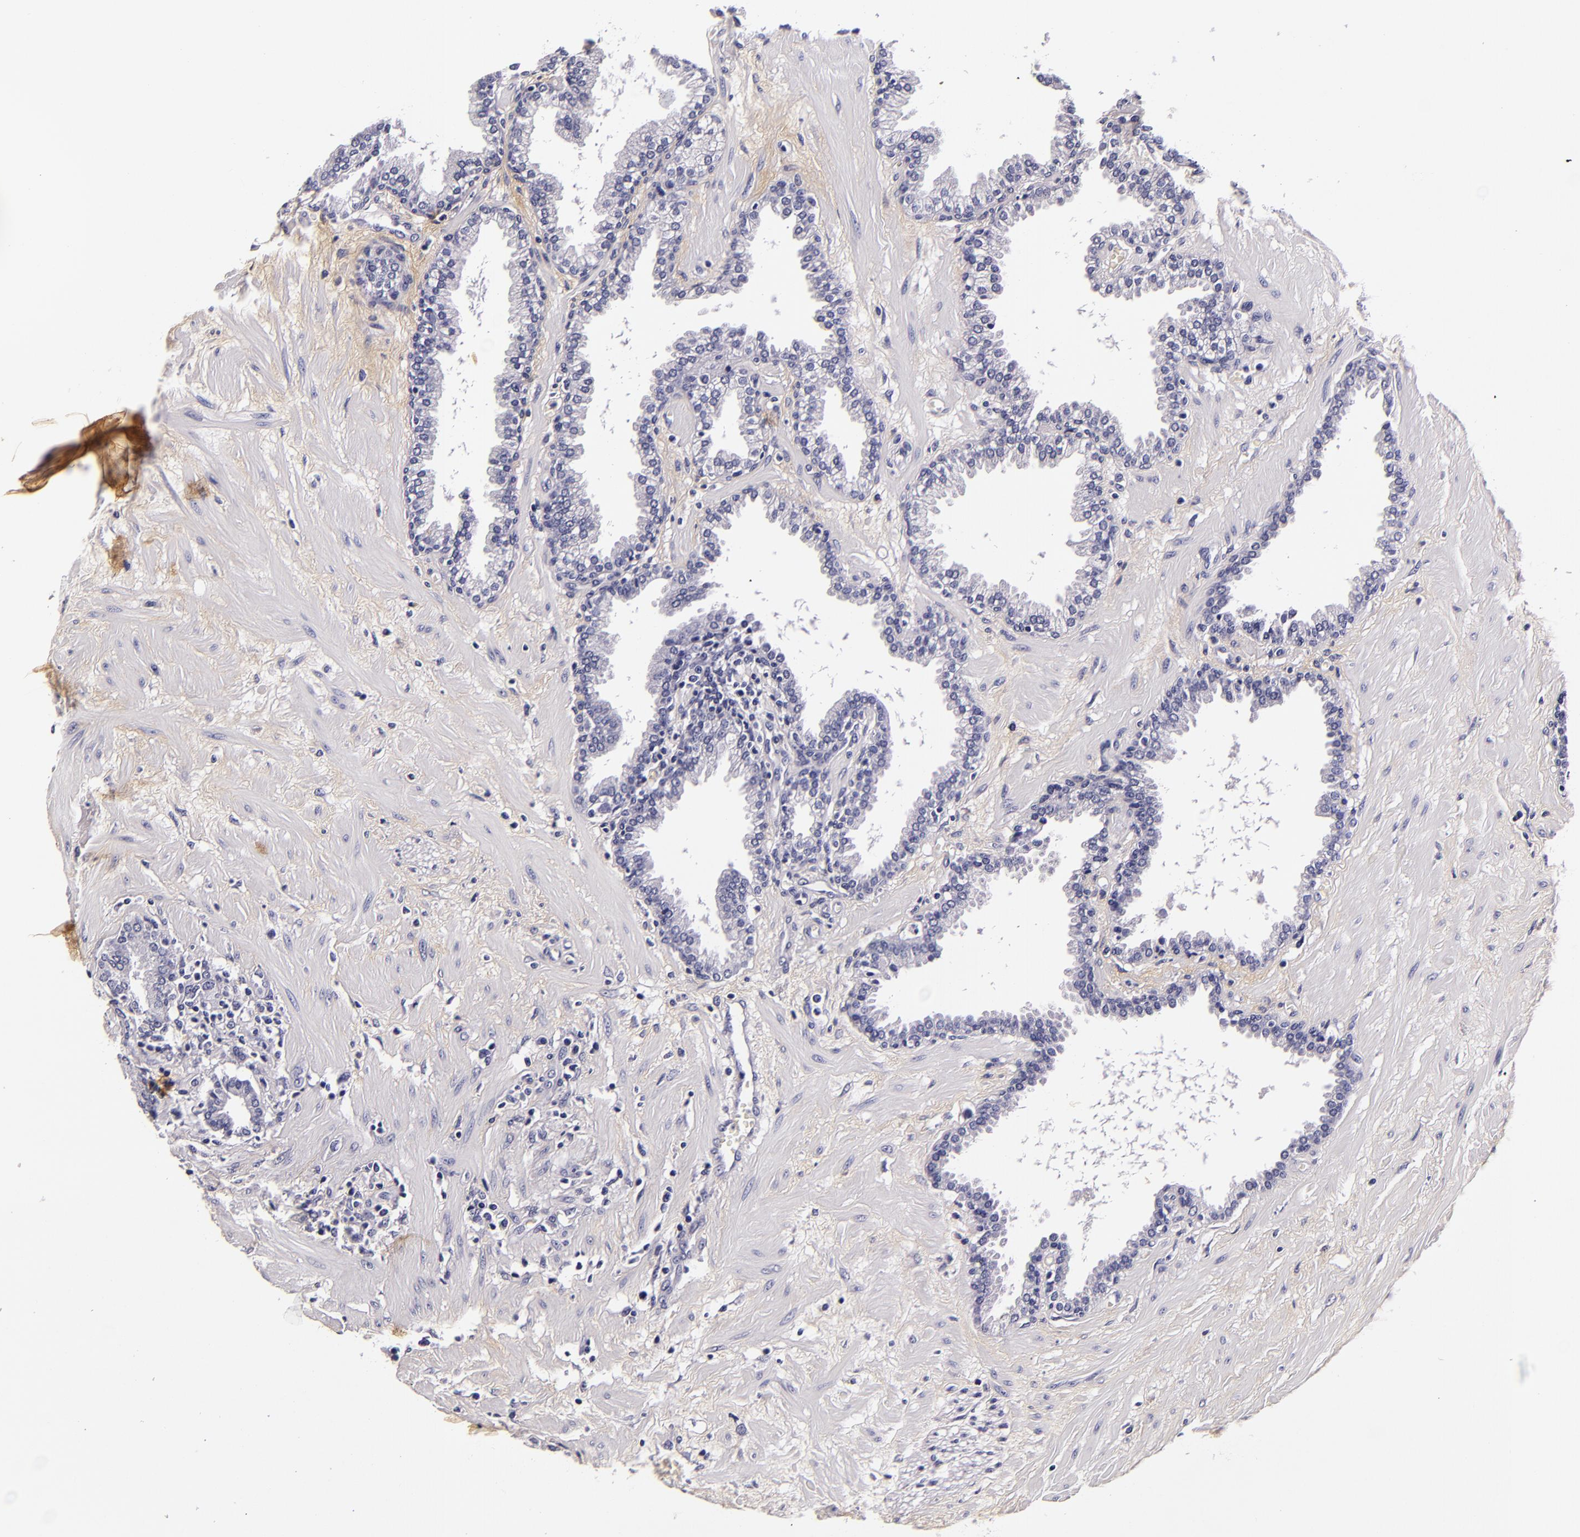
{"staining": {"intensity": "negative", "quantity": "none", "location": "none"}, "tissue": "prostate", "cell_type": "Glandular cells", "image_type": "normal", "snomed": [{"axis": "morphology", "description": "Normal tissue, NOS"}, {"axis": "topography", "description": "Prostate"}], "caption": "This is an immunohistochemistry image of benign prostate. There is no expression in glandular cells.", "gene": "FBN1", "patient": {"sex": "male", "age": 64}}